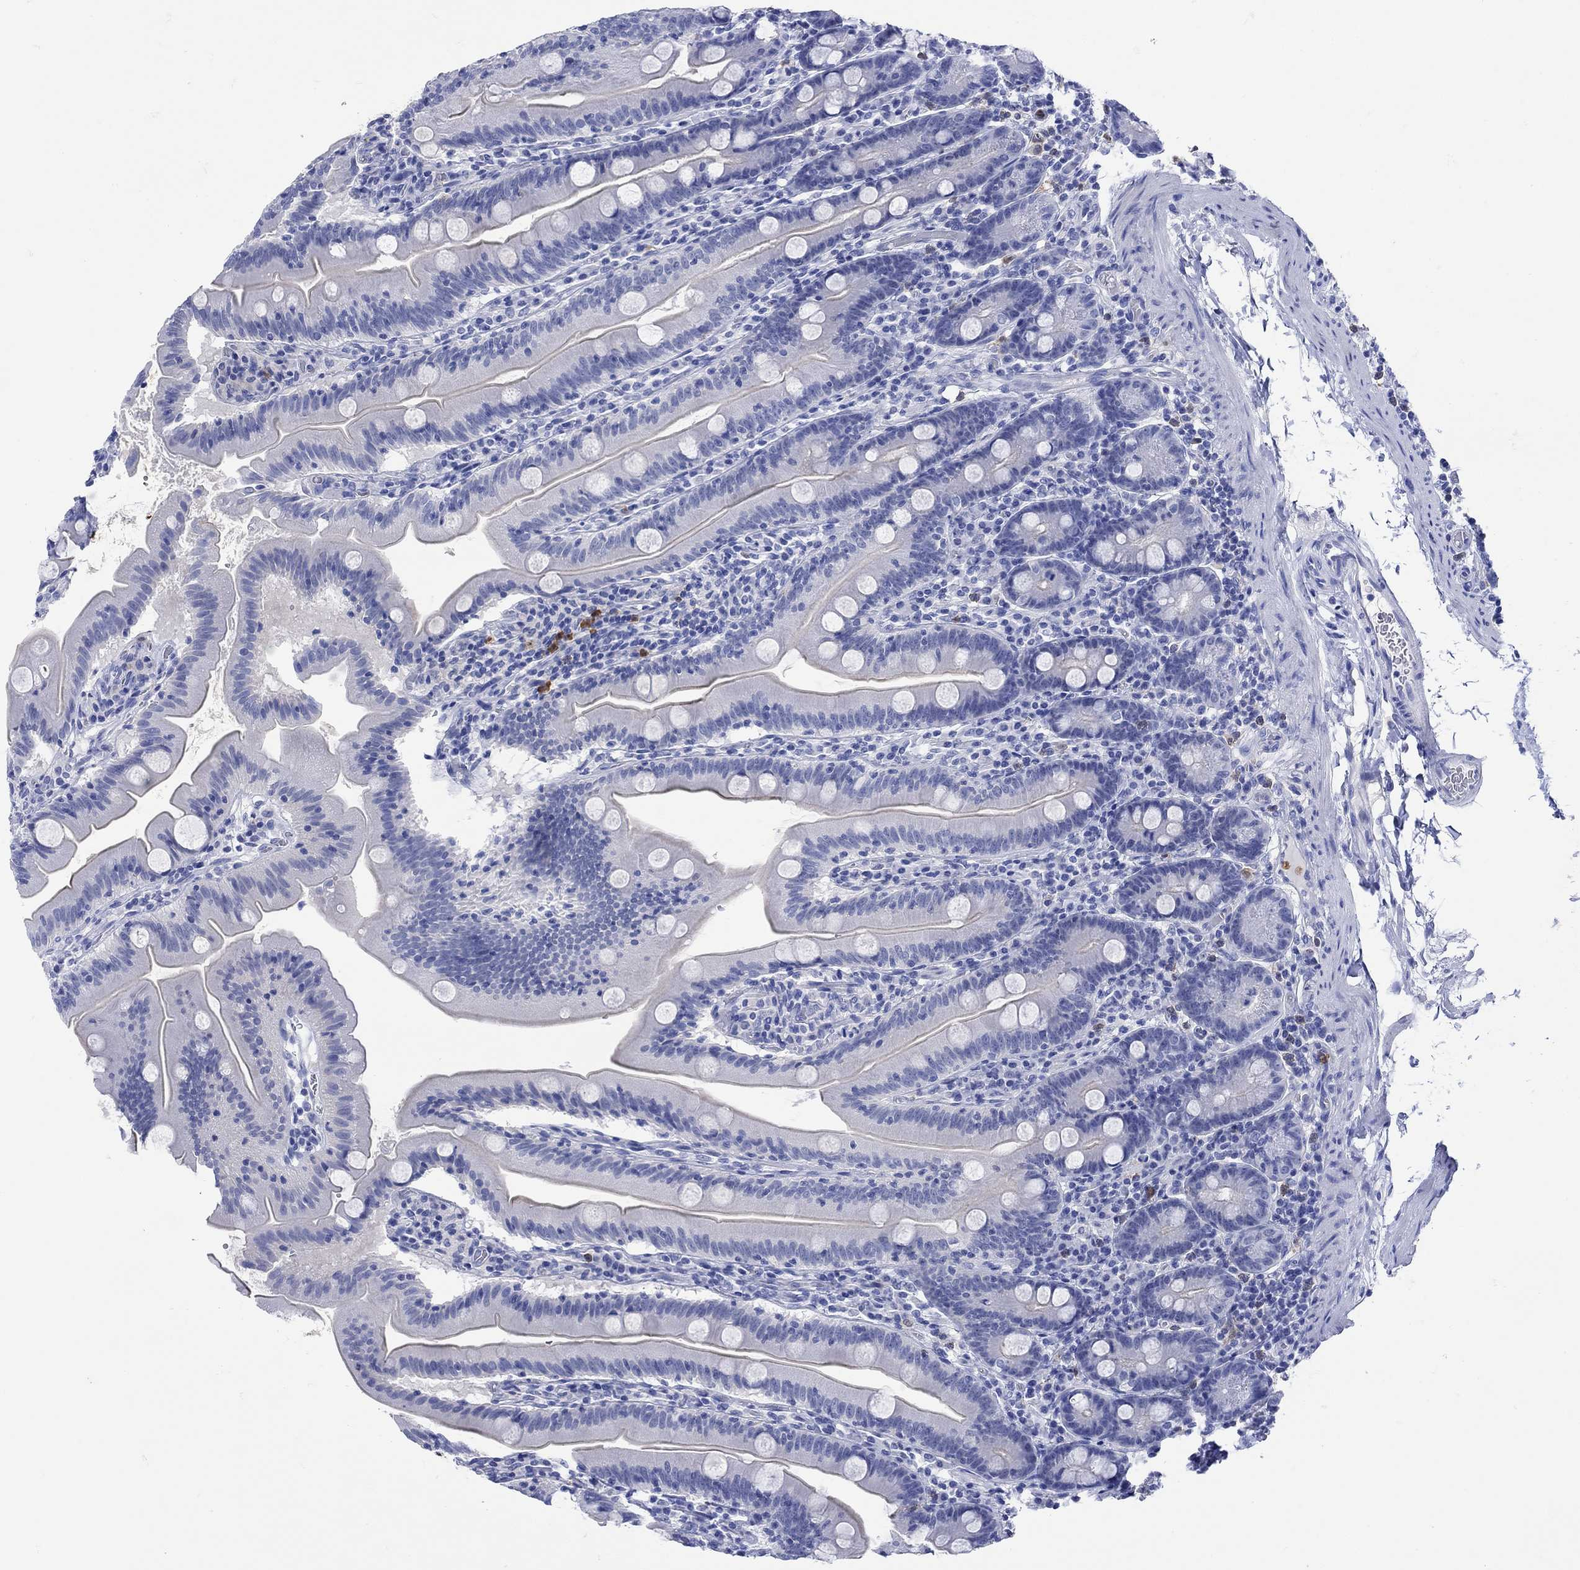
{"staining": {"intensity": "weak", "quantity": "<25%", "location": "cytoplasmic/membranous"}, "tissue": "small intestine", "cell_type": "Glandular cells", "image_type": "normal", "snomed": [{"axis": "morphology", "description": "Normal tissue, NOS"}, {"axis": "topography", "description": "Small intestine"}], "caption": "An IHC photomicrograph of normal small intestine is shown. There is no staining in glandular cells of small intestine. (DAB IHC visualized using brightfield microscopy, high magnification).", "gene": "LINGO3", "patient": {"sex": "male", "age": 37}}